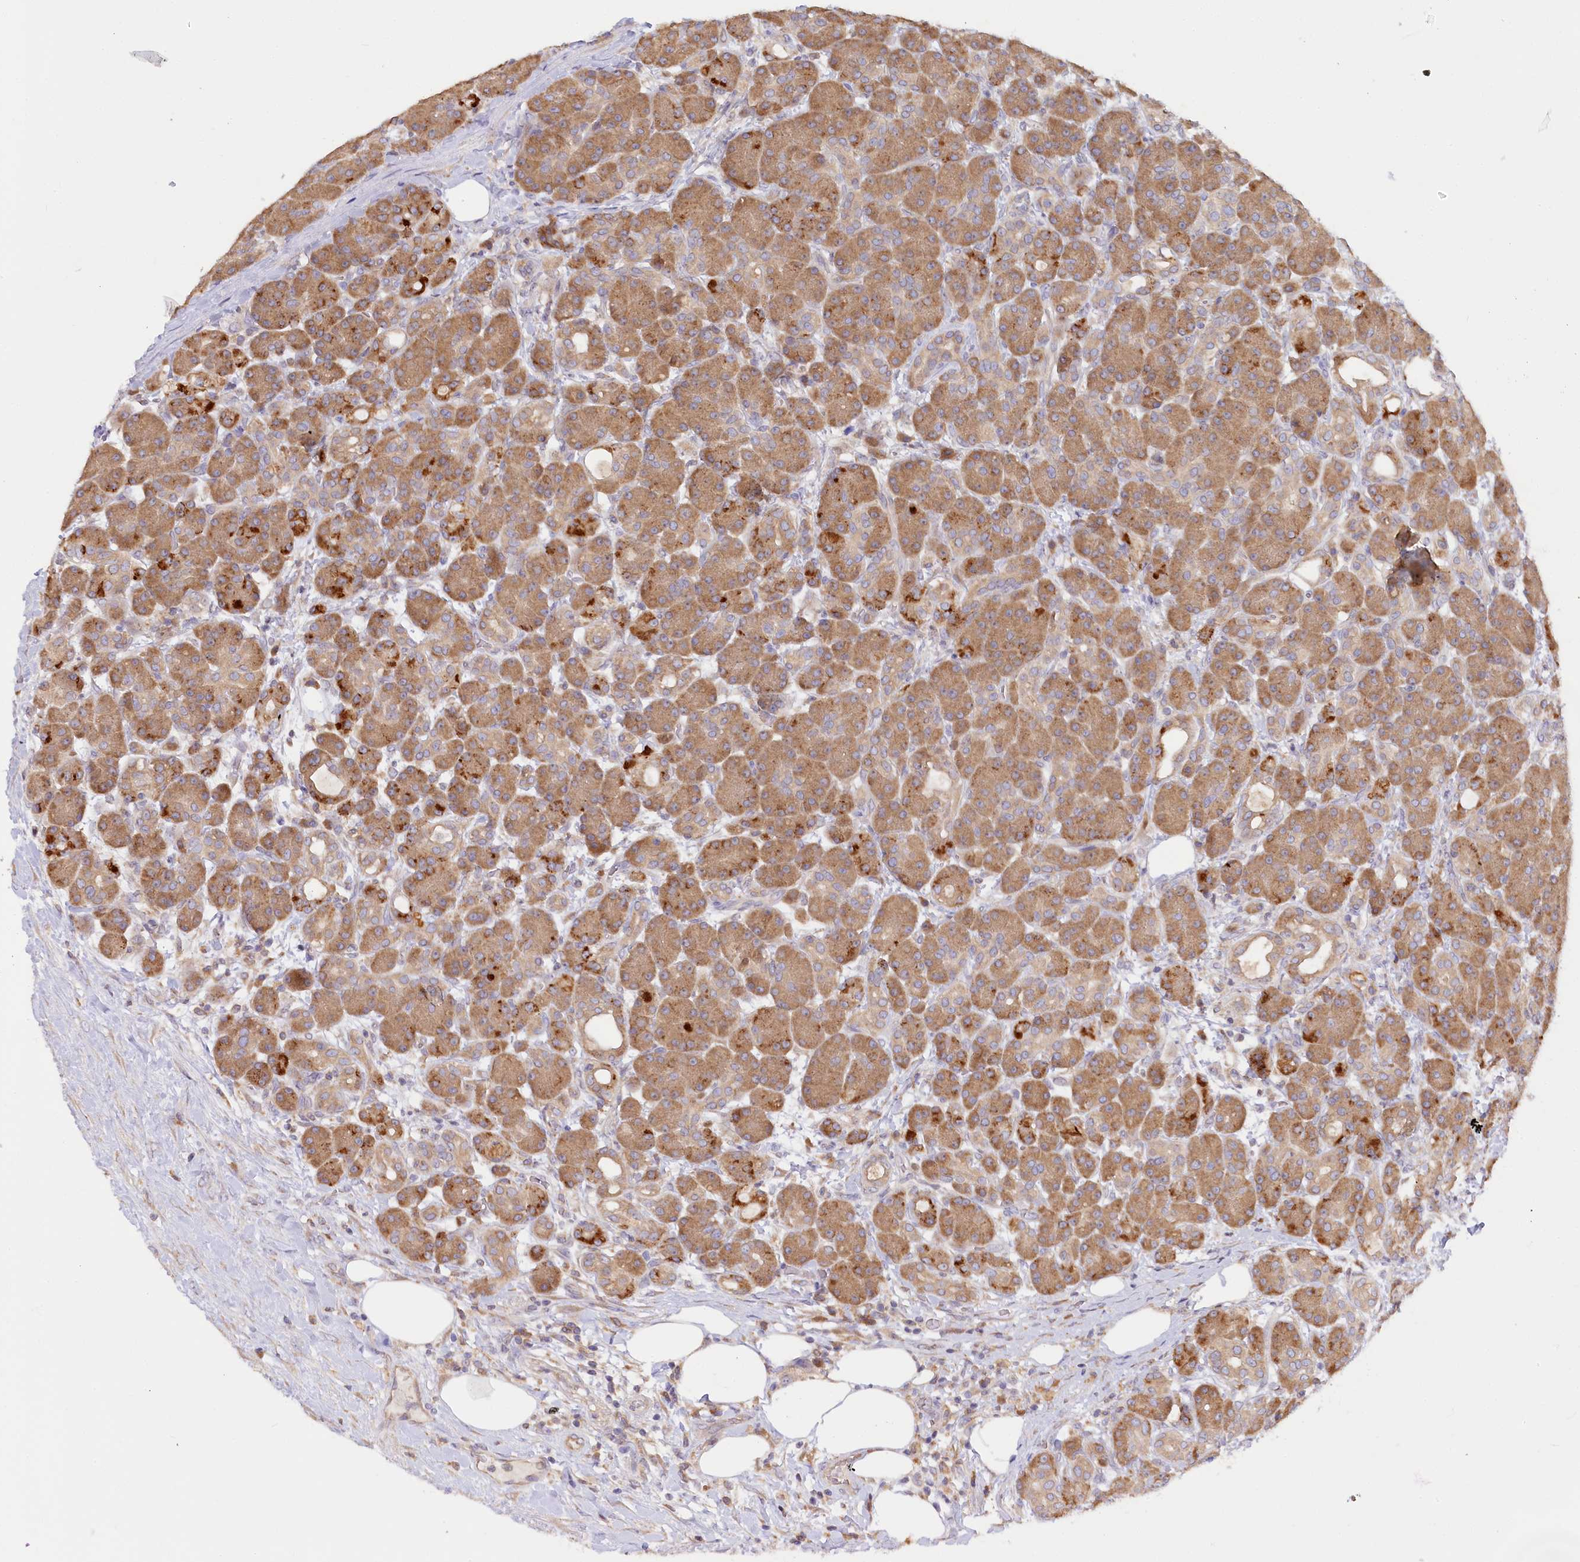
{"staining": {"intensity": "moderate", "quantity": ">75%", "location": "cytoplasmic/membranous"}, "tissue": "pancreas", "cell_type": "Exocrine glandular cells", "image_type": "normal", "snomed": [{"axis": "morphology", "description": "Normal tissue, NOS"}, {"axis": "topography", "description": "Pancreas"}], "caption": "Immunohistochemical staining of normal human pancreas shows >75% levels of moderate cytoplasmic/membranous protein positivity in approximately >75% of exocrine glandular cells.", "gene": "PAIP2", "patient": {"sex": "male", "age": 63}}